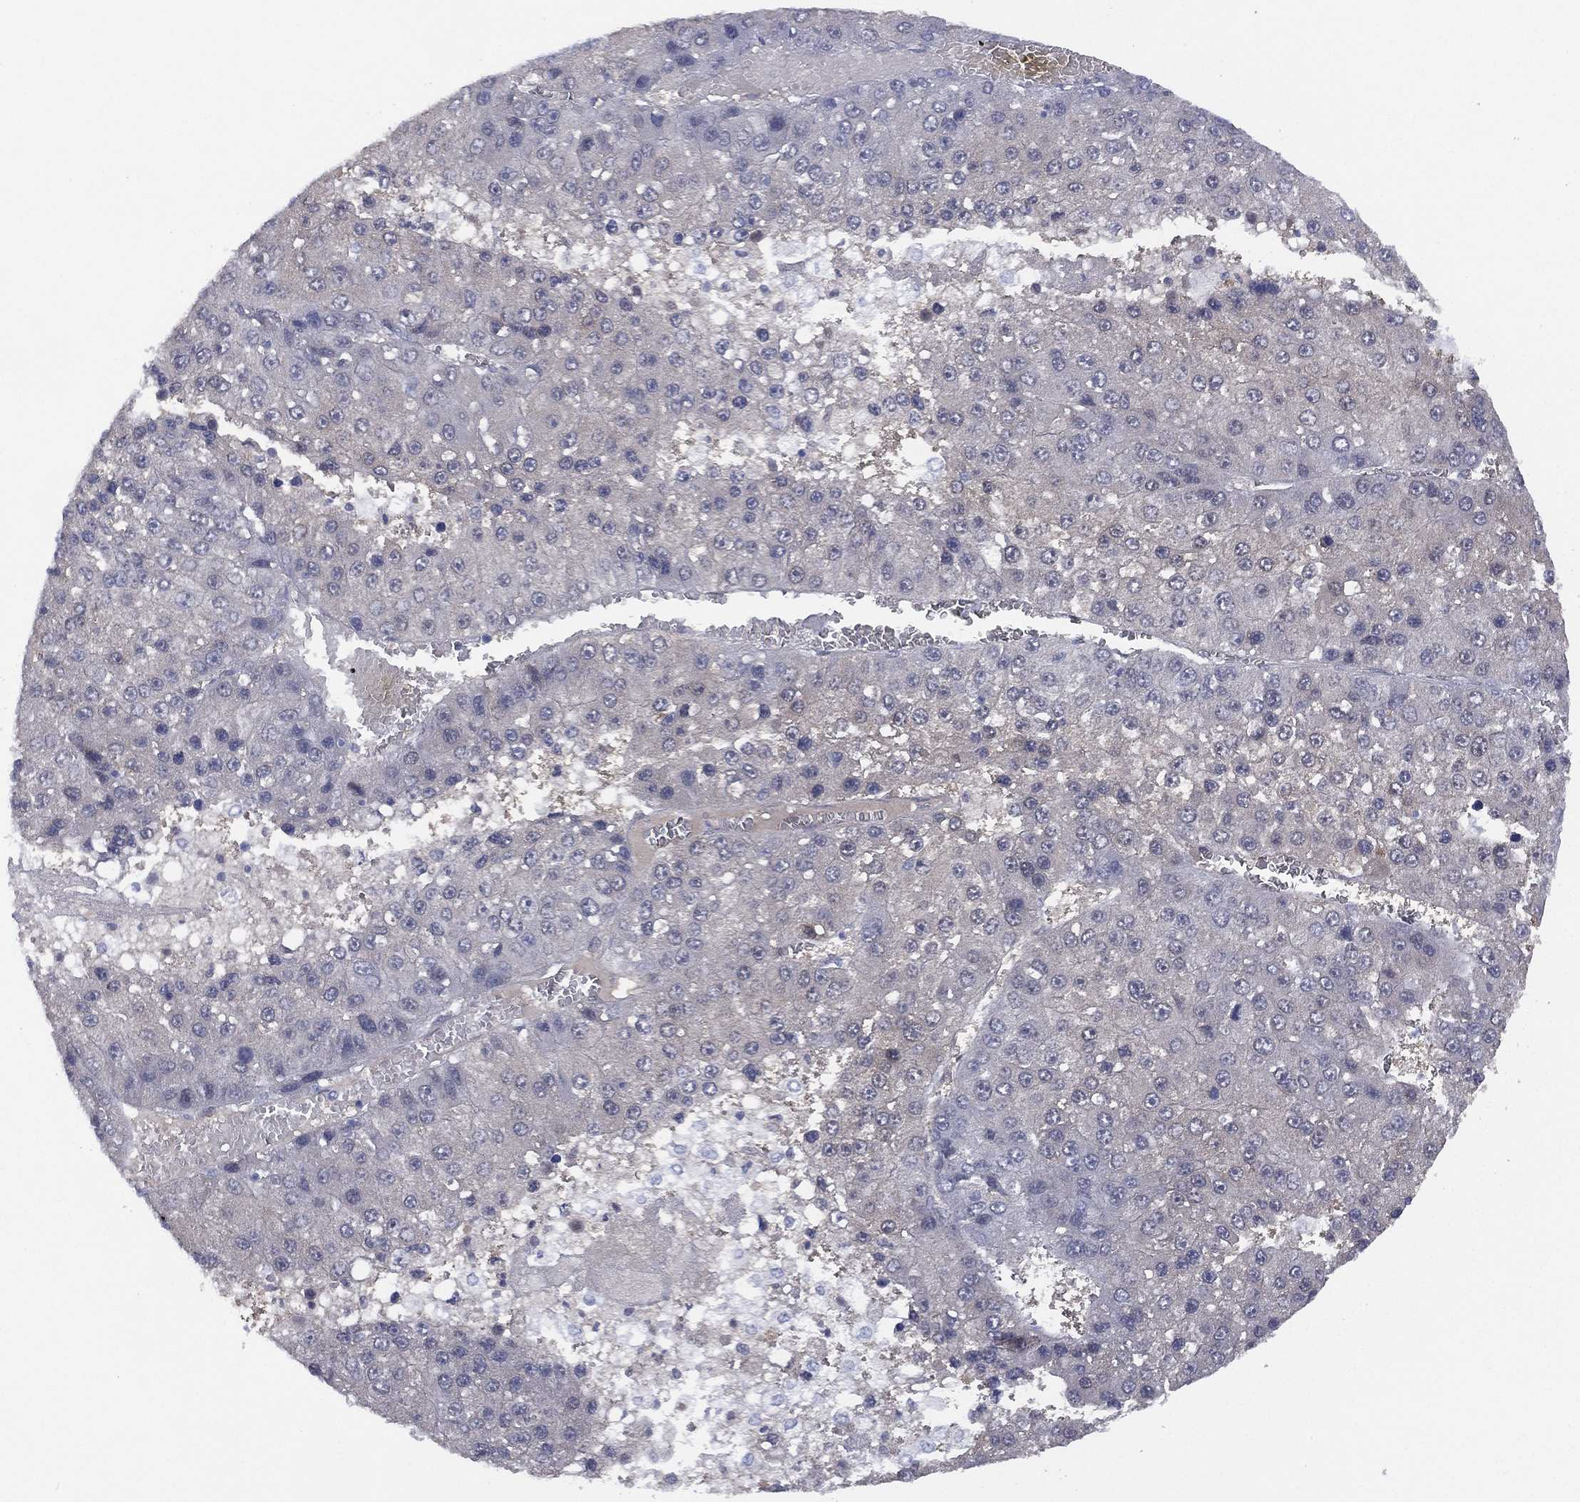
{"staining": {"intensity": "negative", "quantity": "none", "location": "none"}, "tissue": "liver cancer", "cell_type": "Tumor cells", "image_type": "cancer", "snomed": [{"axis": "morphology", "description": "Carcinoma, Hepatocellular, NOS"}, {"axis": "topography", "description": "Liver"}], "caption": "This is an immunohistochemistry image of human liver hepatocellular carcinoma. There is no positivity in tumor cells.", "gene": "DDAH1", "patient": {"sex": "female", "age": 73}}